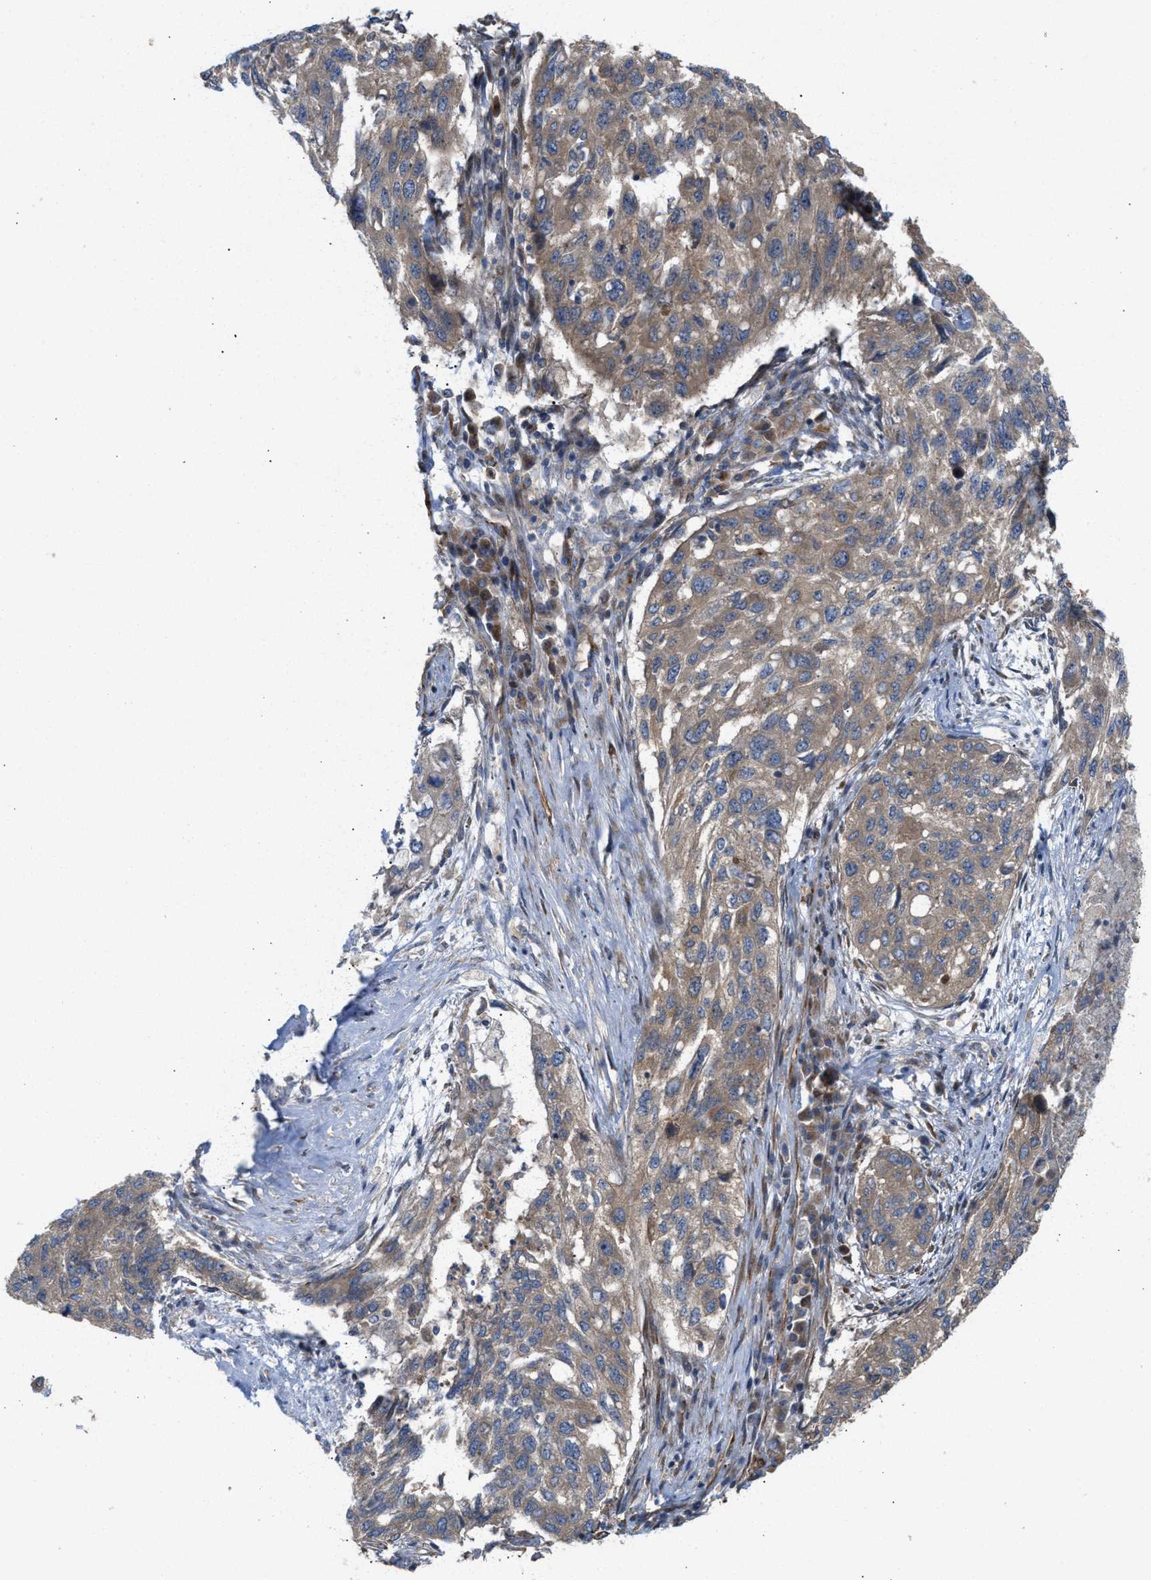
{"staining": {"intensity": "moderate", "quantity": "25%-75%", "location": "cytoplasmic/membranous"}, "tissue": "lung cancer", "cell_type": "Tumor cells", "image_type": "cancer", "snomed": [{"axis": "morphology", "description": "Squamous cell carcinoma, NOS"}, {"axis": "topography", "description": "Lung"}], "caption": "Immunohistochemical staining of lung cancer reveals medium levels of moderate cytoplasmic/membranous positivity in approximately 25%-75% of tumor cells.", "gene": "EPS15L1", "patient": {"sex": "female", "age": 63}}